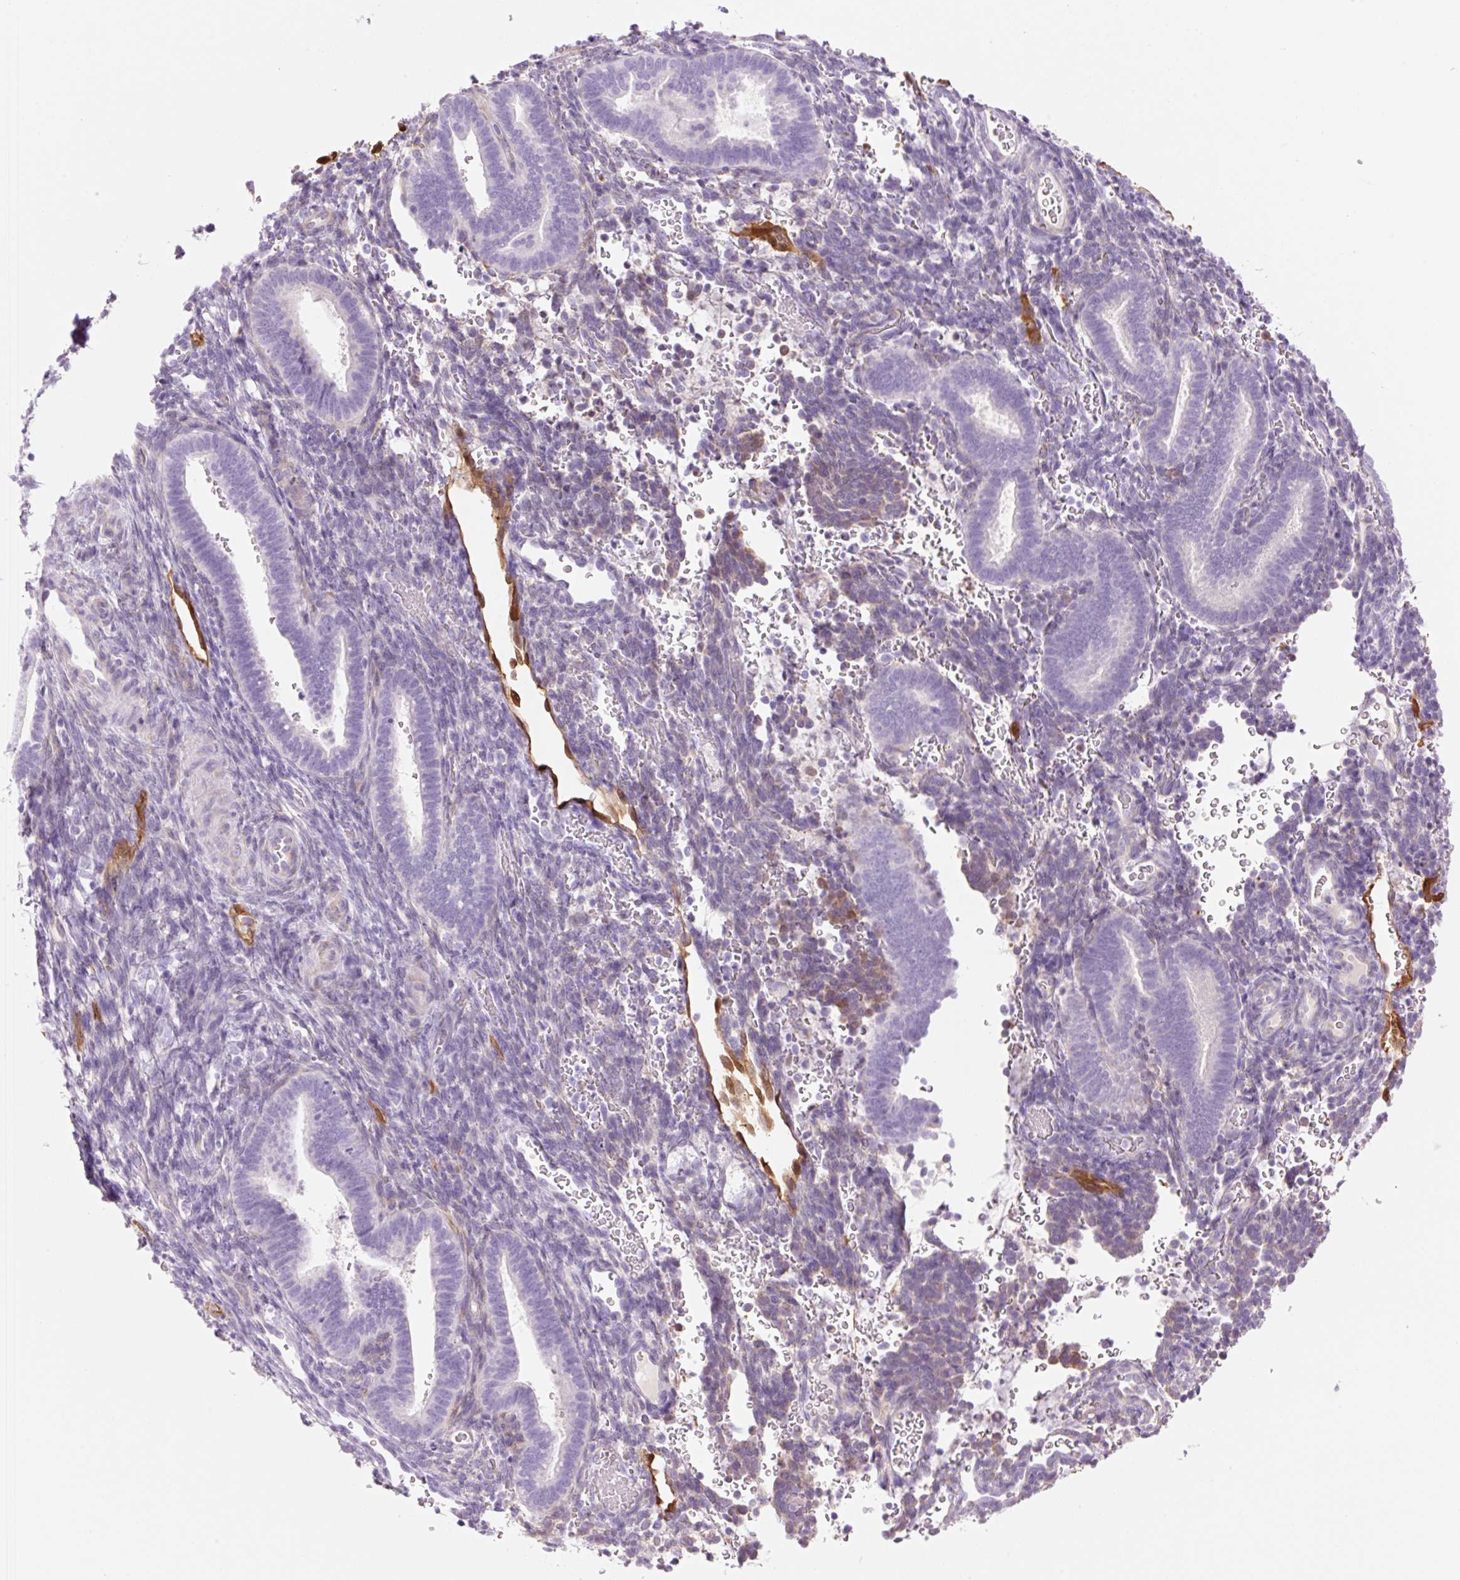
{"staining": {"intensity": "weak", "quantity": "<25%", "location": "cytoplasmic/membranous"}, "tissue": "endometrium", "cell_type": "Cells in endometrial stroma", "image_type": "normal", "snomed": [{"axis": "morphology", "description": "Normal tissue, NOS"}, {"axis": "topography", "description": "Endometrium"}], "caption": "The photomicrograph displays no staining of cells in endometrial stroma in normal endometrium. The staining is performed using DAB (3,3'-diaminobenzidine) brown chromogen with nuclei counter-stained in using hematoxylin.", "gene": "FABP5", "patient": {"sex": "female", "age": 34}}